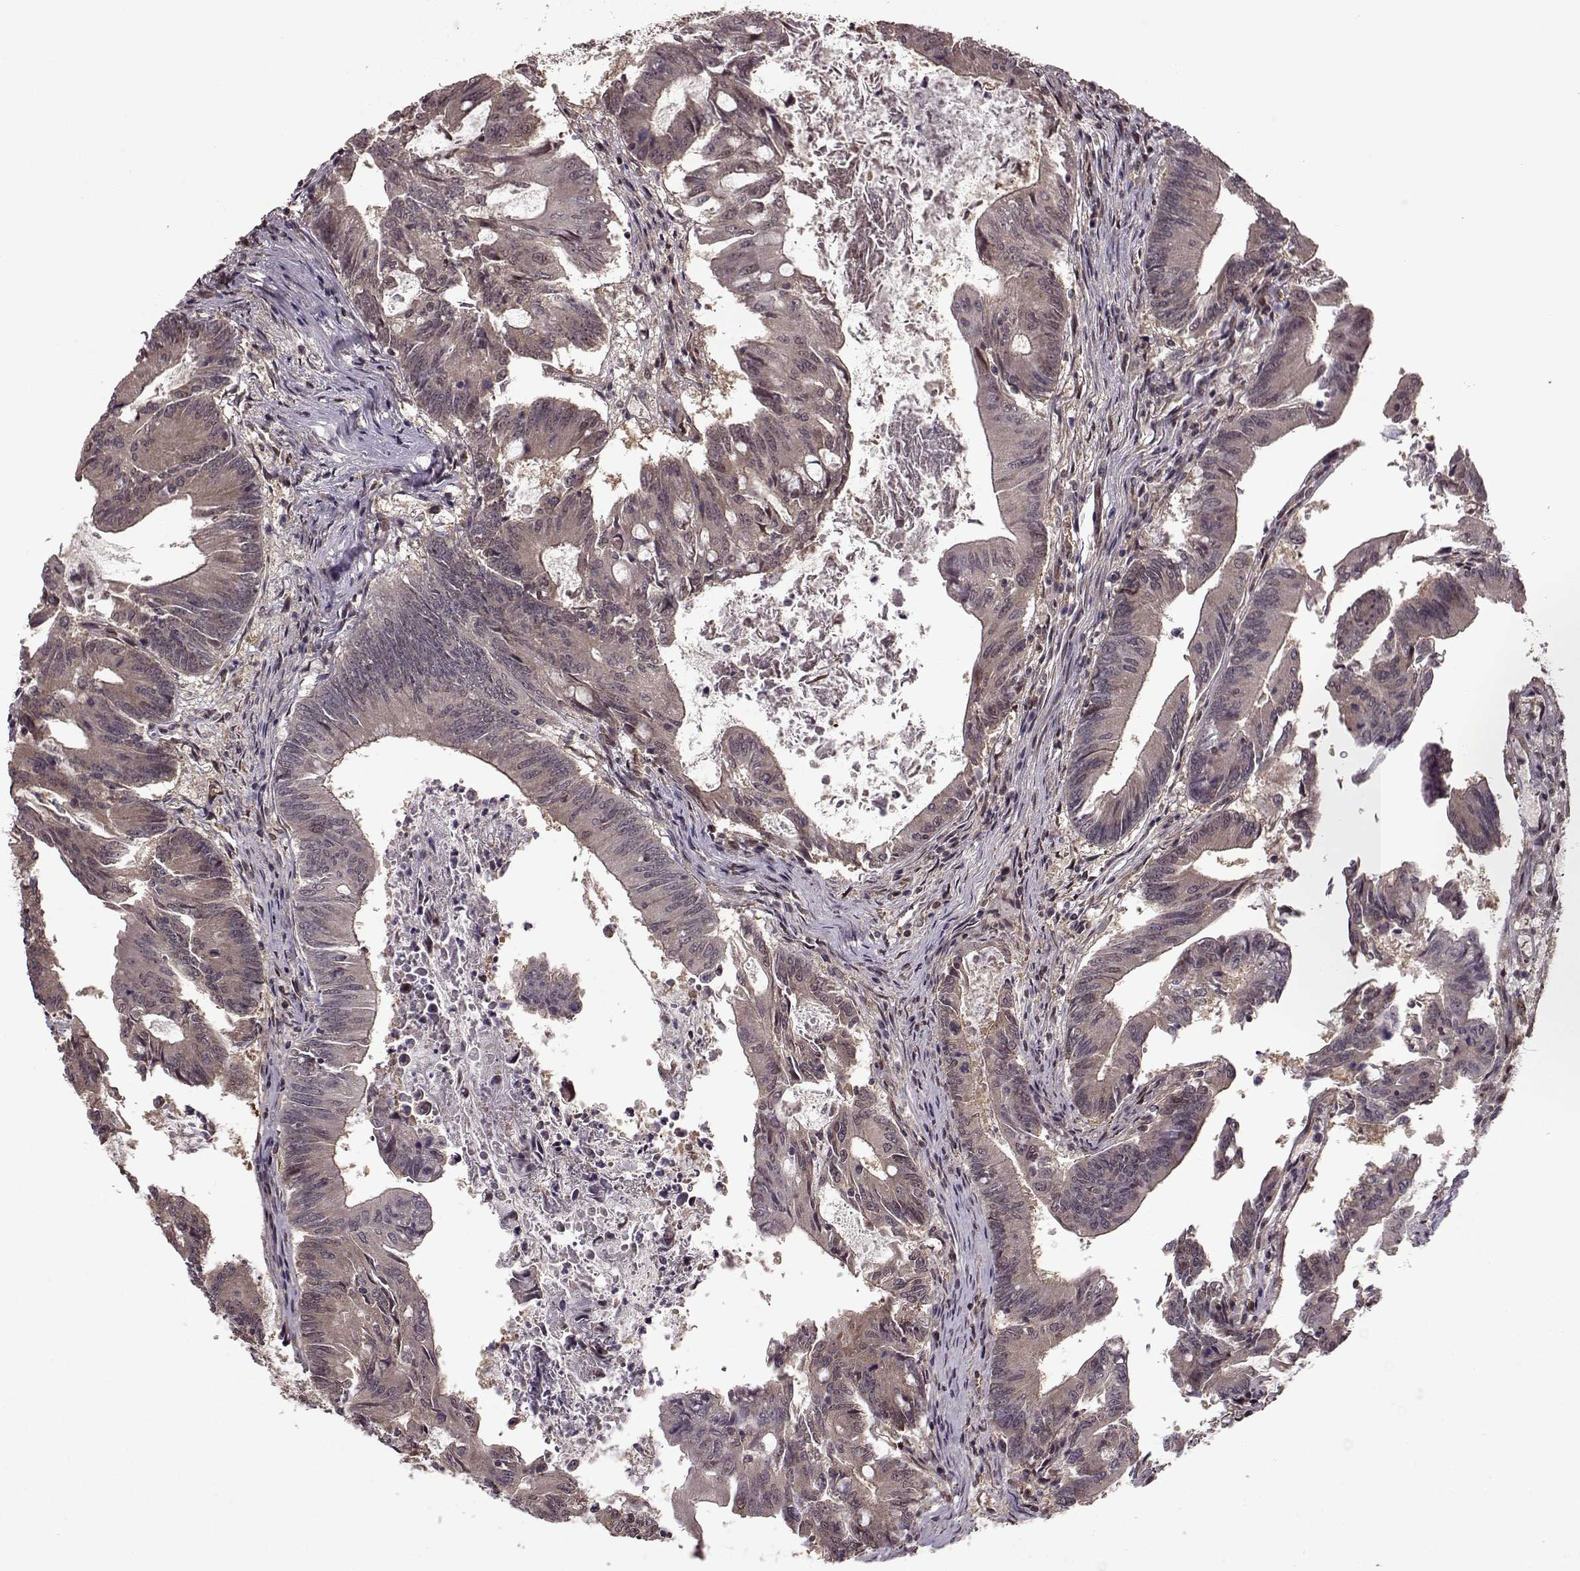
{"staining": {"intensity": "weak", "quantity": "<25%", "location": "cytoplasmic/membranous"}, "tissue": "colorectal cancer", "cell_type": "Tumor cells", "image_type": "cancer", "snomed": [{"axis": "morphology", "description": "Adenocarcinoma, NOS"}, {"axis": "topography", "description": "Colon"}], "caption": "The histopathology image exhibits no staining of tumor cells in adenocarcinoma (colorectal).", "gene": "FTO", "patient": {"sex": "female", "age": 70}}